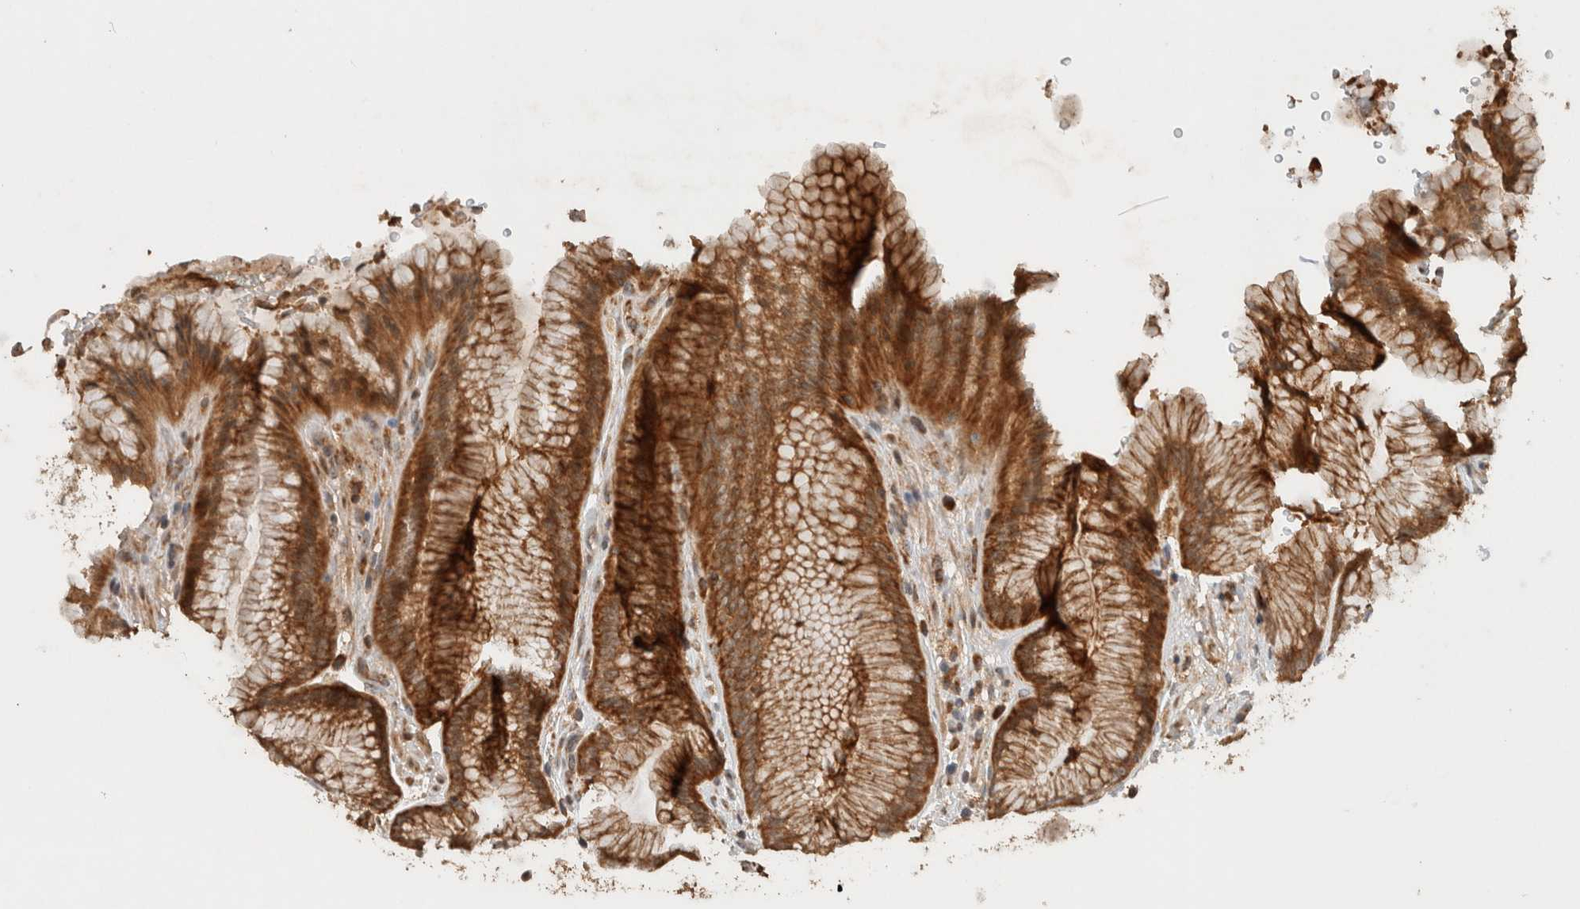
{"staining": {"intensity": "strong", "quantity": ">75%", "location": "cytoplasmic/membranous"}, "tissue": "stomach", "cell_type": "Glandular cells", "image_type": "normal", "snomed": [{"axis": "morphology", "description": "Normal tissue, NOS"}, {"axis": "topography", "description": "Stomach"}], "caption": "This is an image of IHC staining of benign stomach, which shows strong positivity in the cytoplasmic/membranous of glandular cells.", "gene": "EIF2B3", "patient": {"sex": "male", "age": 42}}